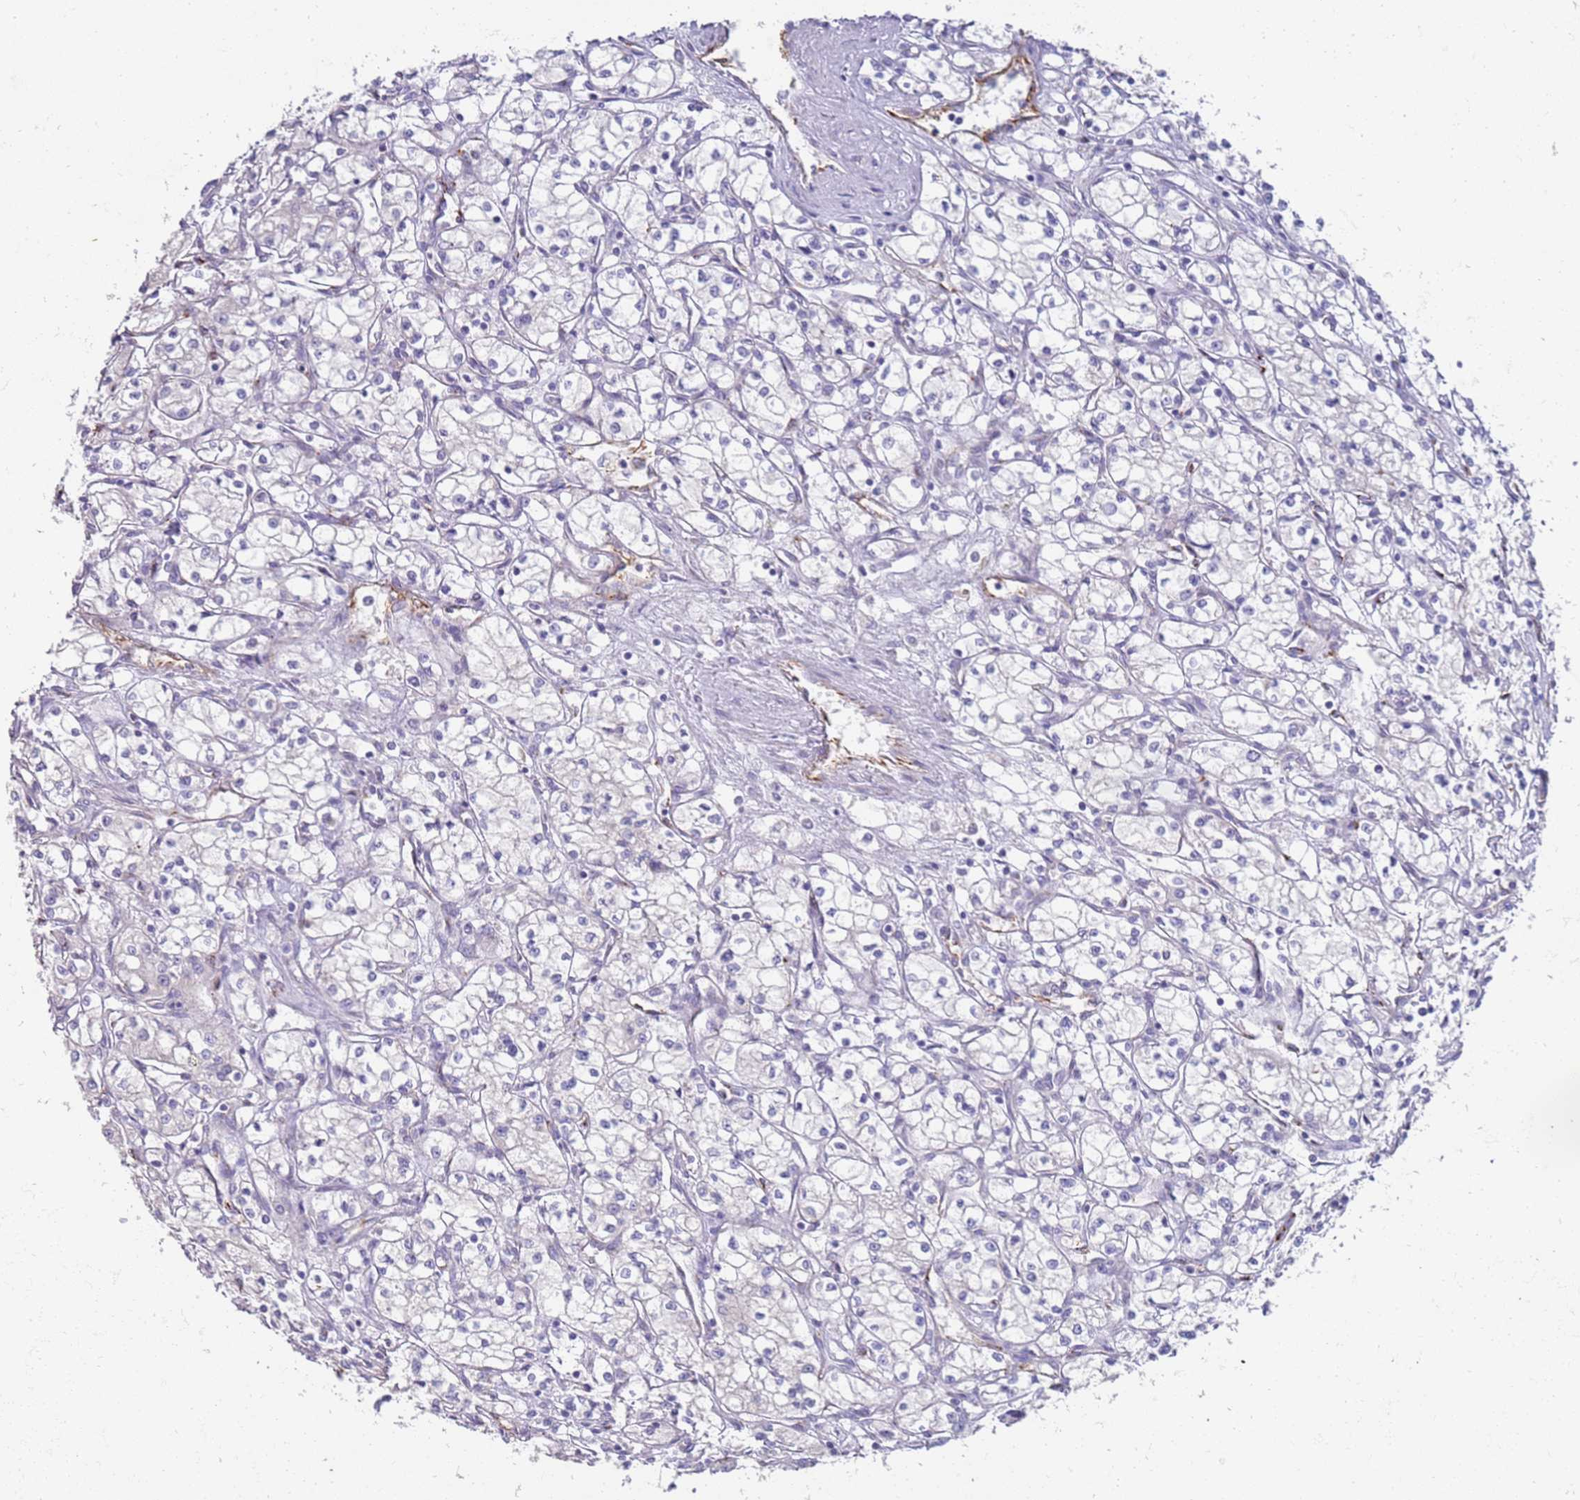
{"staining": {"intensity": "negative", "quantity": "none", "location": "none"}, "tissue": "renal cancer", "cell_type": "Tumor cells", "image_type": "cancer", "snomed": [{"axis": "morphology", "description": "Adenocarcinoma, NOS"}, {"axis": "topography", "description": "Kidney"}], "caption": "A histopathology image of renal adenocarcinoma stained for a protein displays no brown staining in tumor cells.", "gene": "NMUR2", "patient": {"sex": "male", "age": 59}}